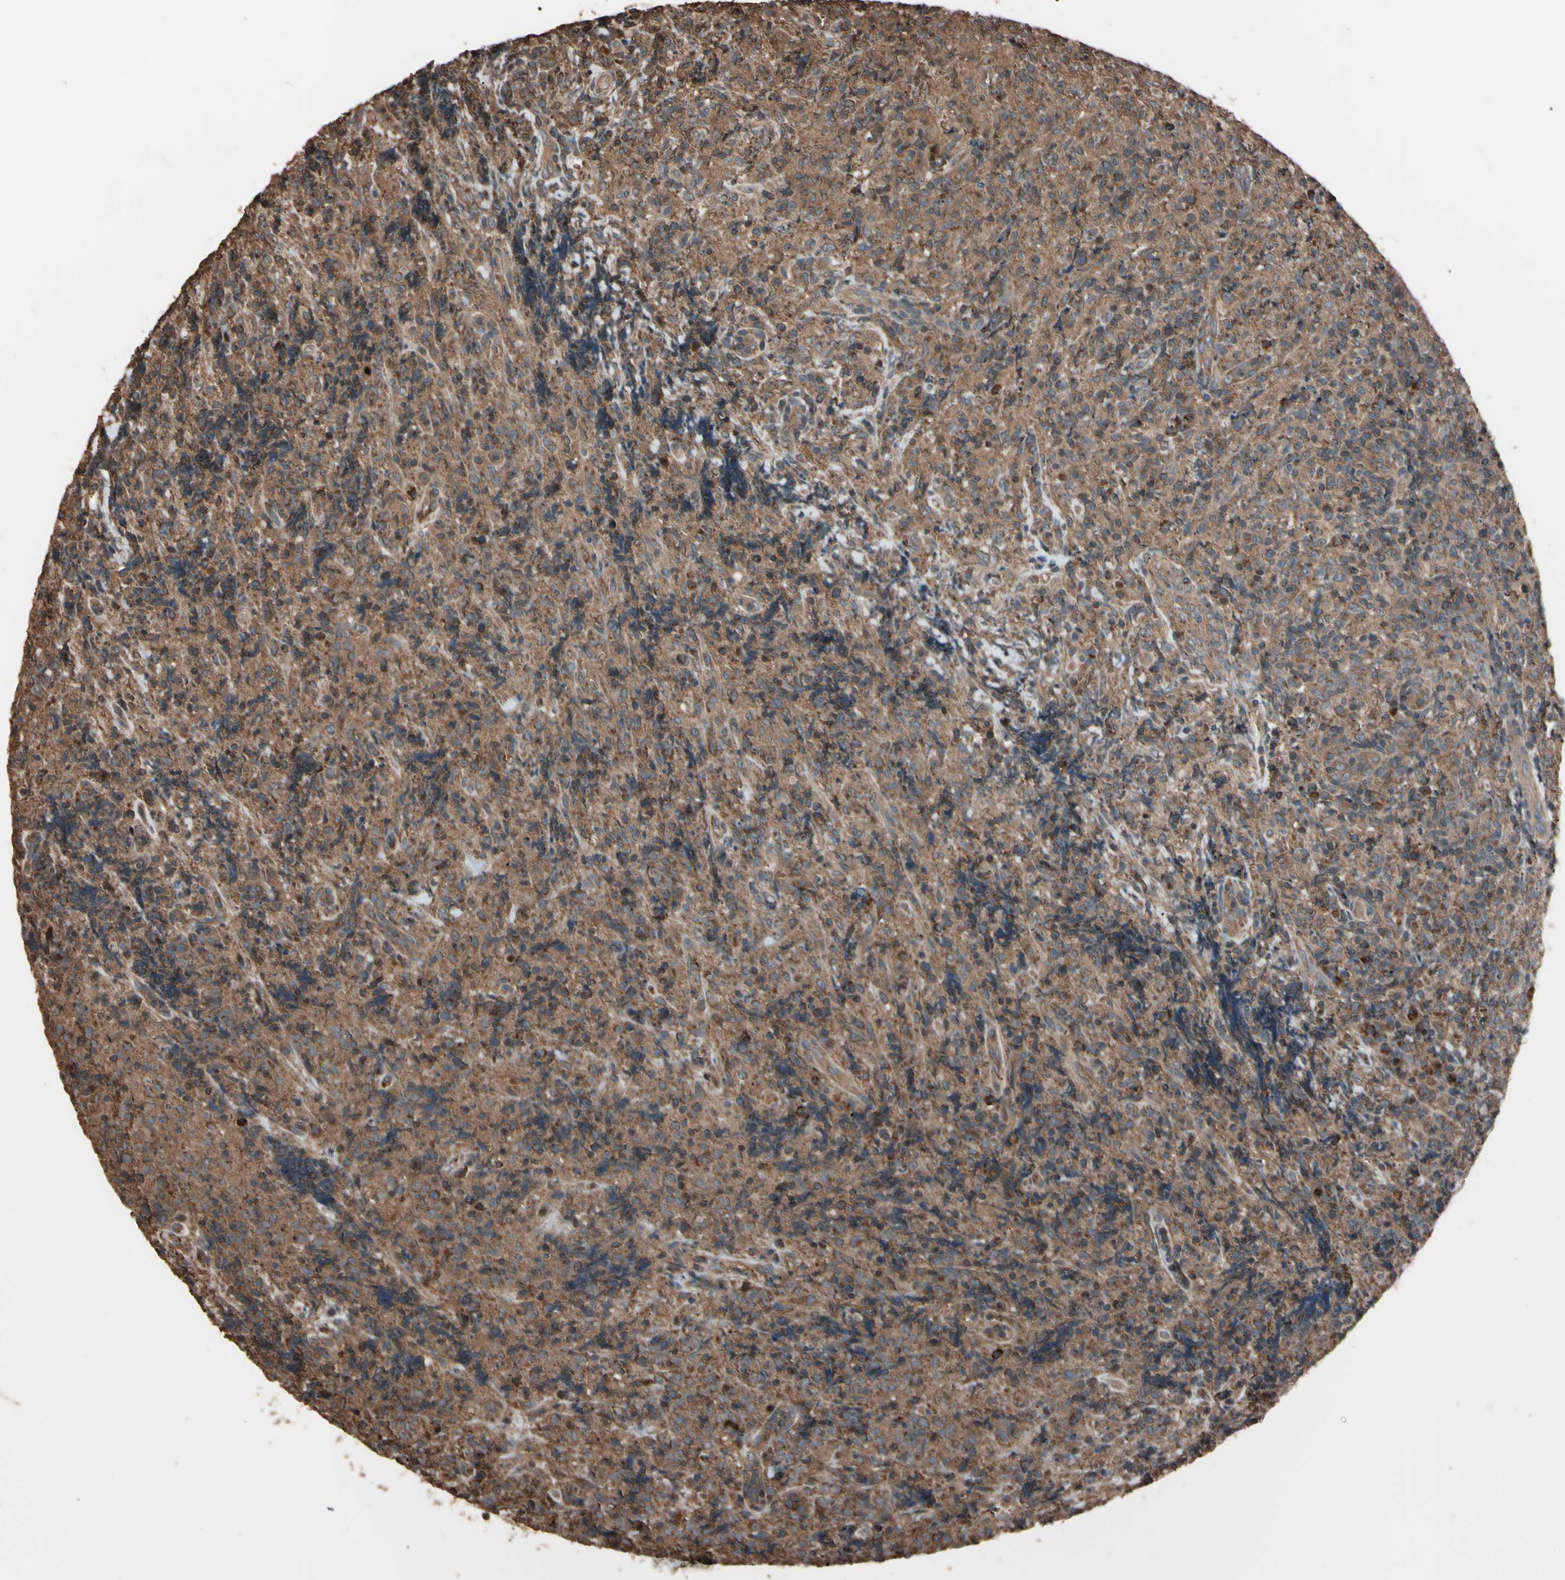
{"staining": {"intensity": "weak", "quantity": ">75%", "location": "cytoplasmic/membranous"}, "tissue": "lymphoma", "cell_type": "Tumor cells", "image_type": "cancer", "snomed": [{"axis": "morphology", "description": "Malignant lymphoma, non-Hodgkin's type, High grade"}, {"axis": "topography", "description": "Tonsil"}], "caption": "Protein analysis of high-grade malignant lymphoma, non-Hodgkin's type tissue demonstrates weak cytoplasmic/membranous positivity in approximately >75% of tumor cells.", "gene": "TNFRSF1A", "patient": {"sex": "female", "age": 36}}